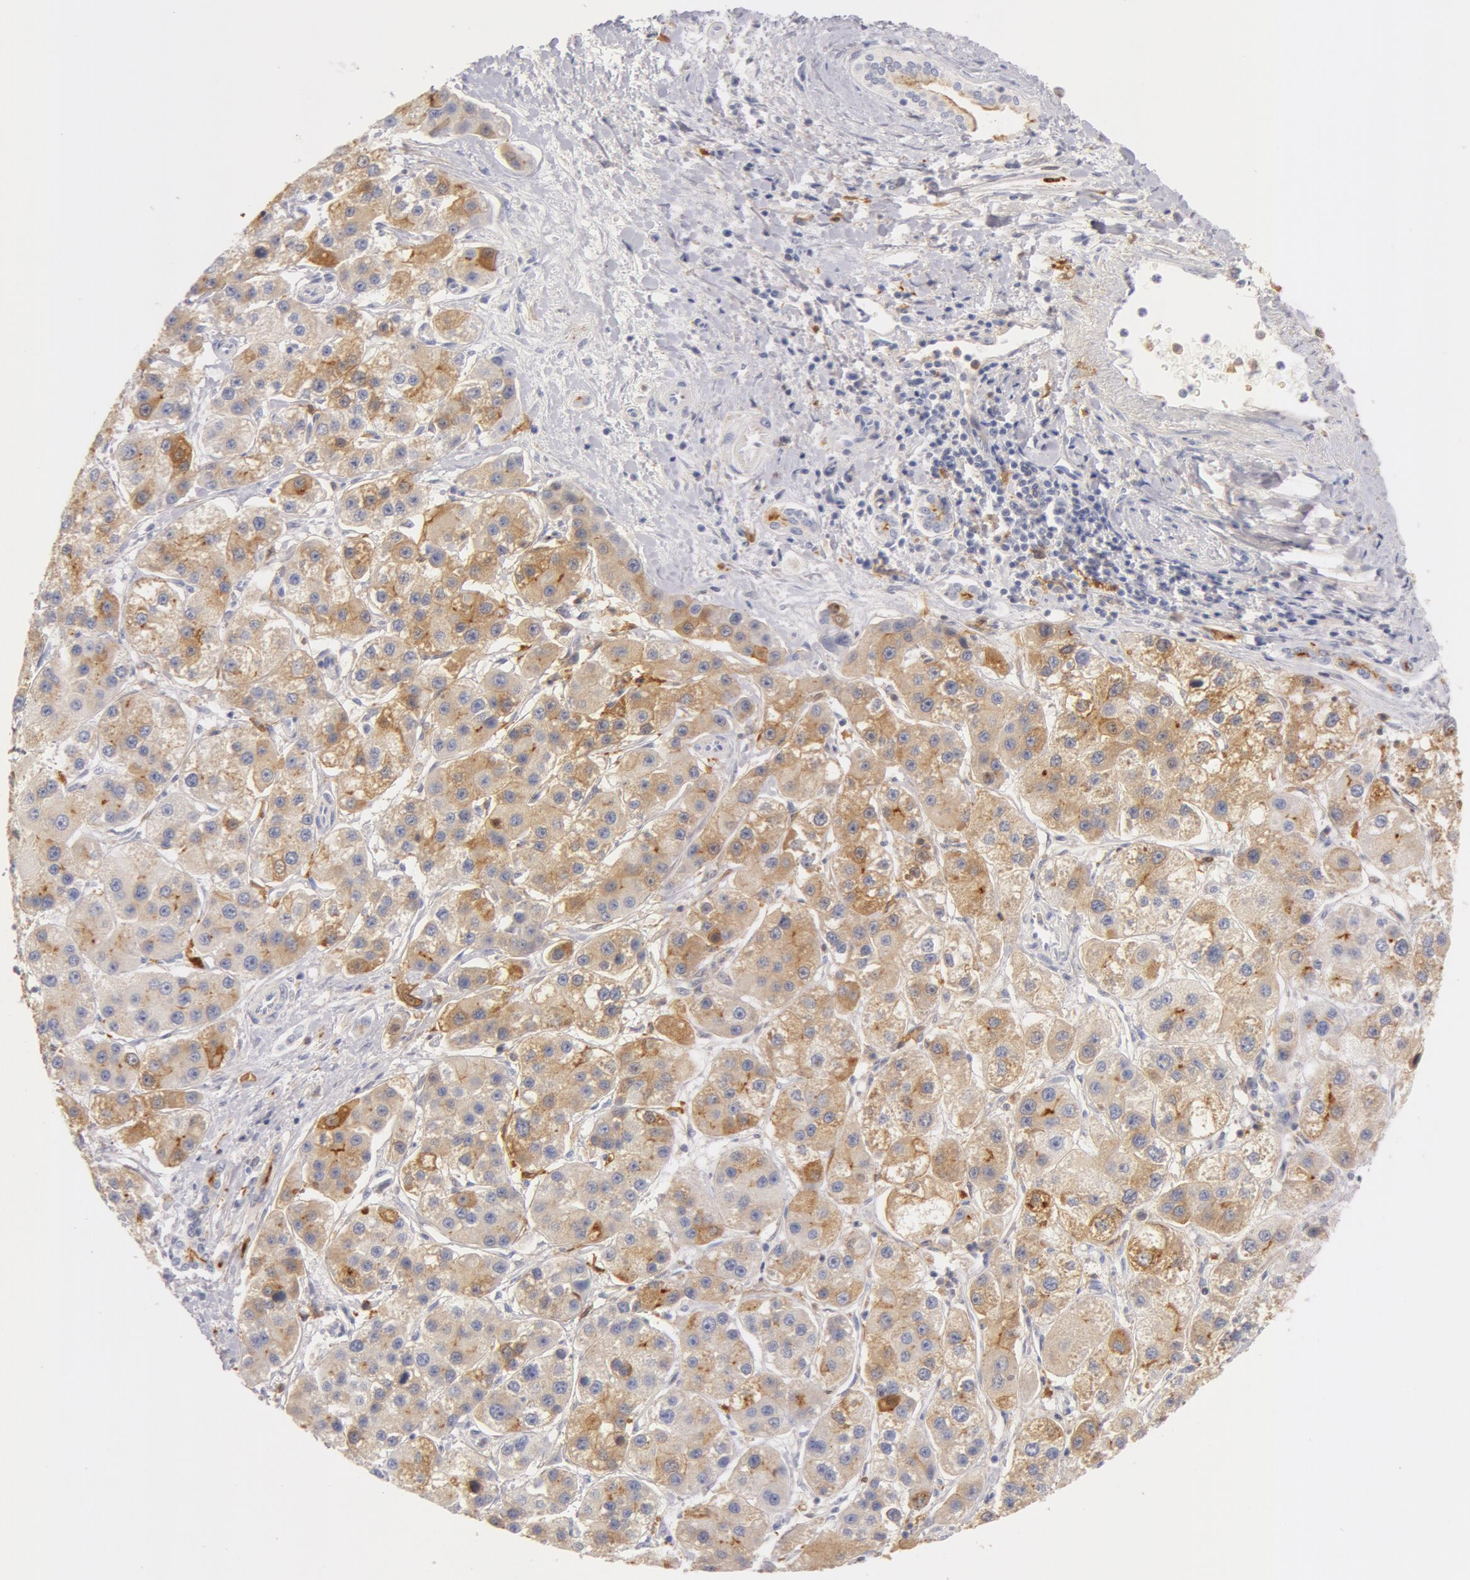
{"staining": {"intensity": "moderate", "quantity": "25%-75%", "location": "cytoplasmic/membranous"}, "tissue": "liver cancer", "cell_type": "Tumor cells", "image_type": "cancer", "snomed": [{"axis": "morphology", "description": "Carcinoma, Hepatocellular, NOS"}, {"axis": "topography", "description": "Liver"}], "caption": "A micrograph showing moderate cytoplasmic/membranous expression in about 25%-75% of tumor cells in liver cancer, as visualized by brown immunohistochemical staining.", "gene": "GC", "patient": {"sex": "female", "age": 85}}